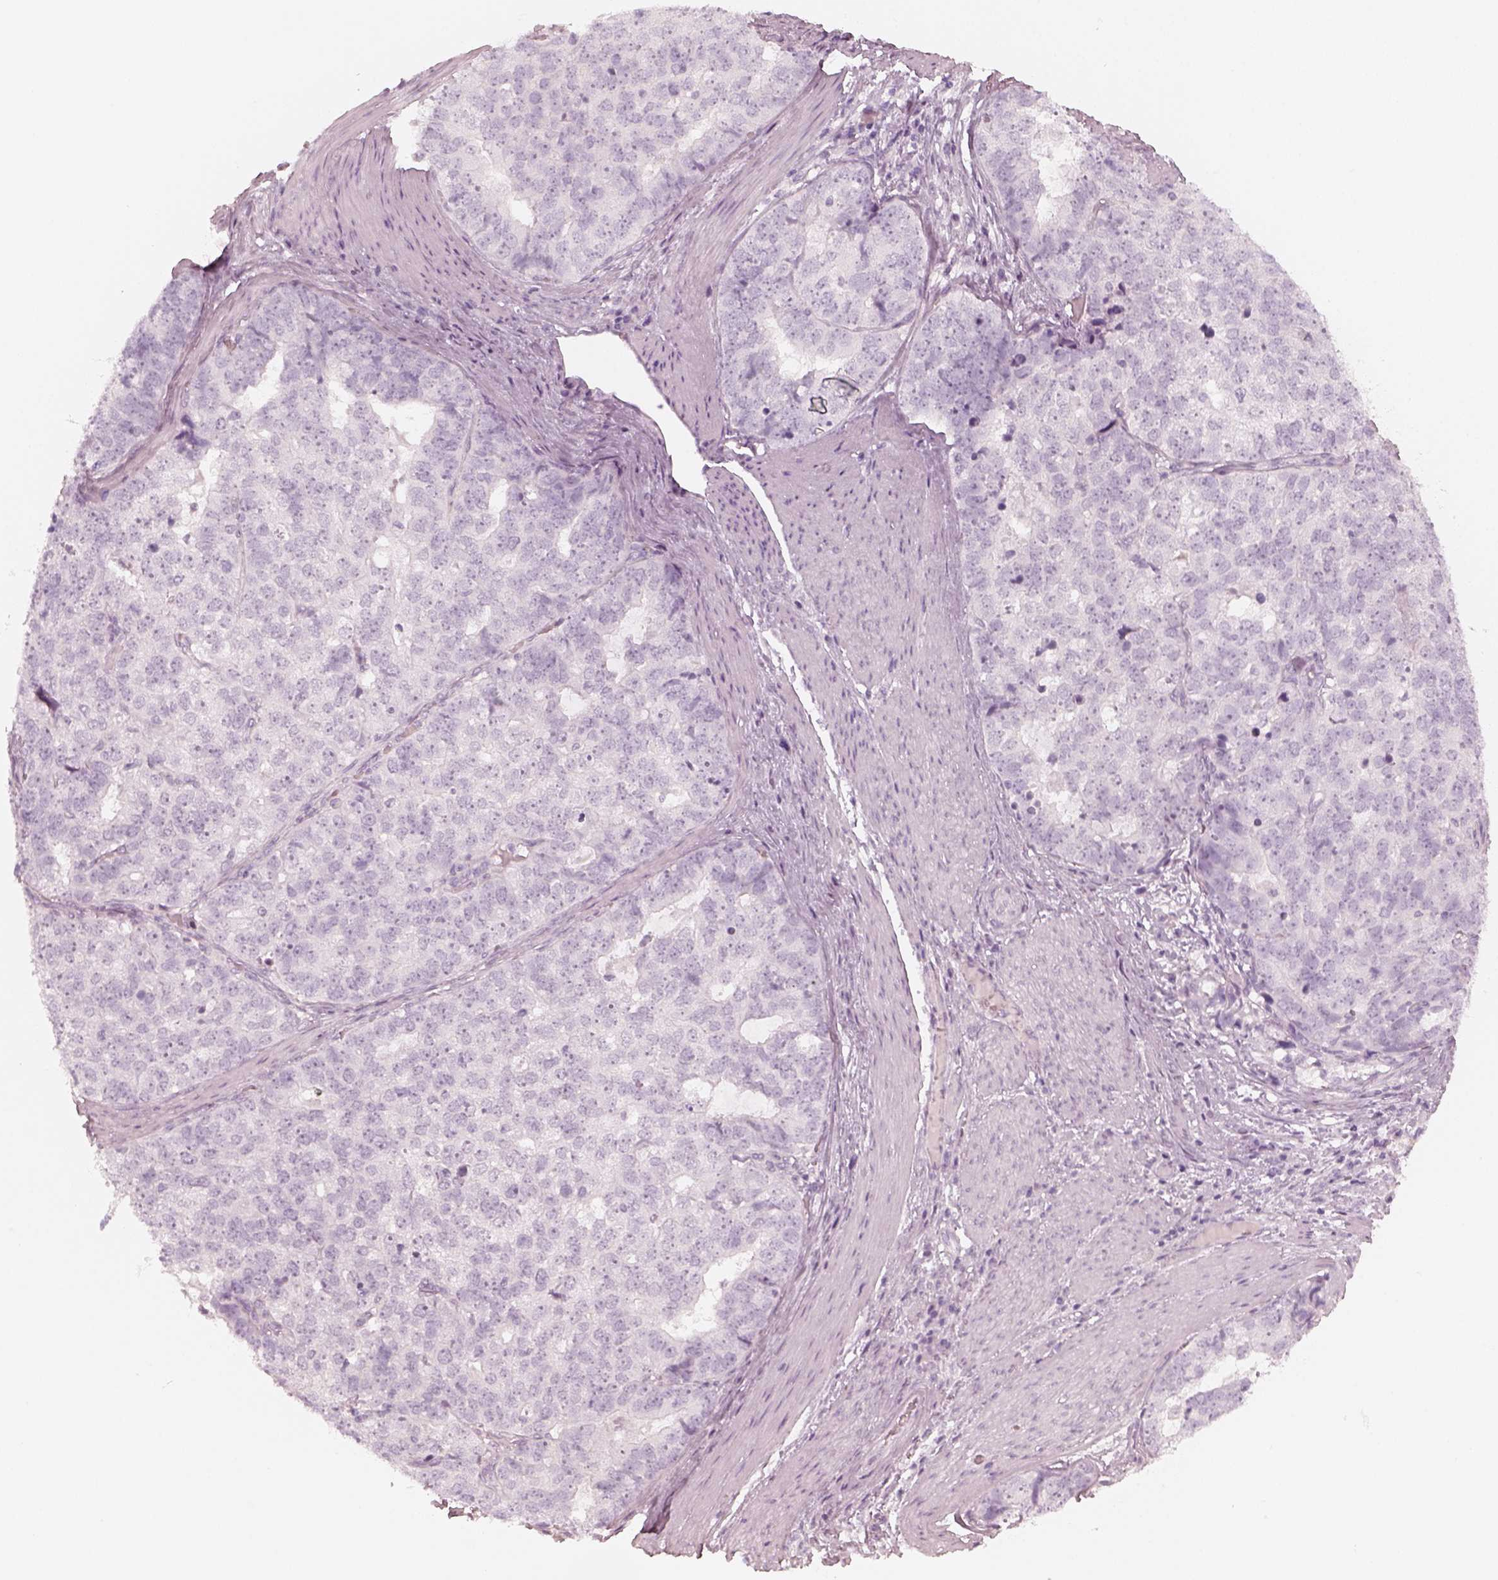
{"staining": {"intensity": "negative", "quantity": "none", "location": "none"}, "tissue": "stomach cancer", "cell_type": "Tumor cells", "image_type": "cancer", "snomed": [{"axis": "morphology", "description": "Adenocarcinoma, NOS"}, {"axis": "topography", "description": "Stomach"}], "caption": "This micrograph is of stomach adenocarcinoma stained with immunohistochemistry to label a protein in brown with the nuclei are counter-stained blue. There is no expression in tumor cells. The staining was performed using DAB to visualize the protein expression in brown, while the nuclei were stained in blue with hematoxylin (Magnification: 20x).", "gene": "KRT82", "patient": {"sex": "male", "age": 69}}